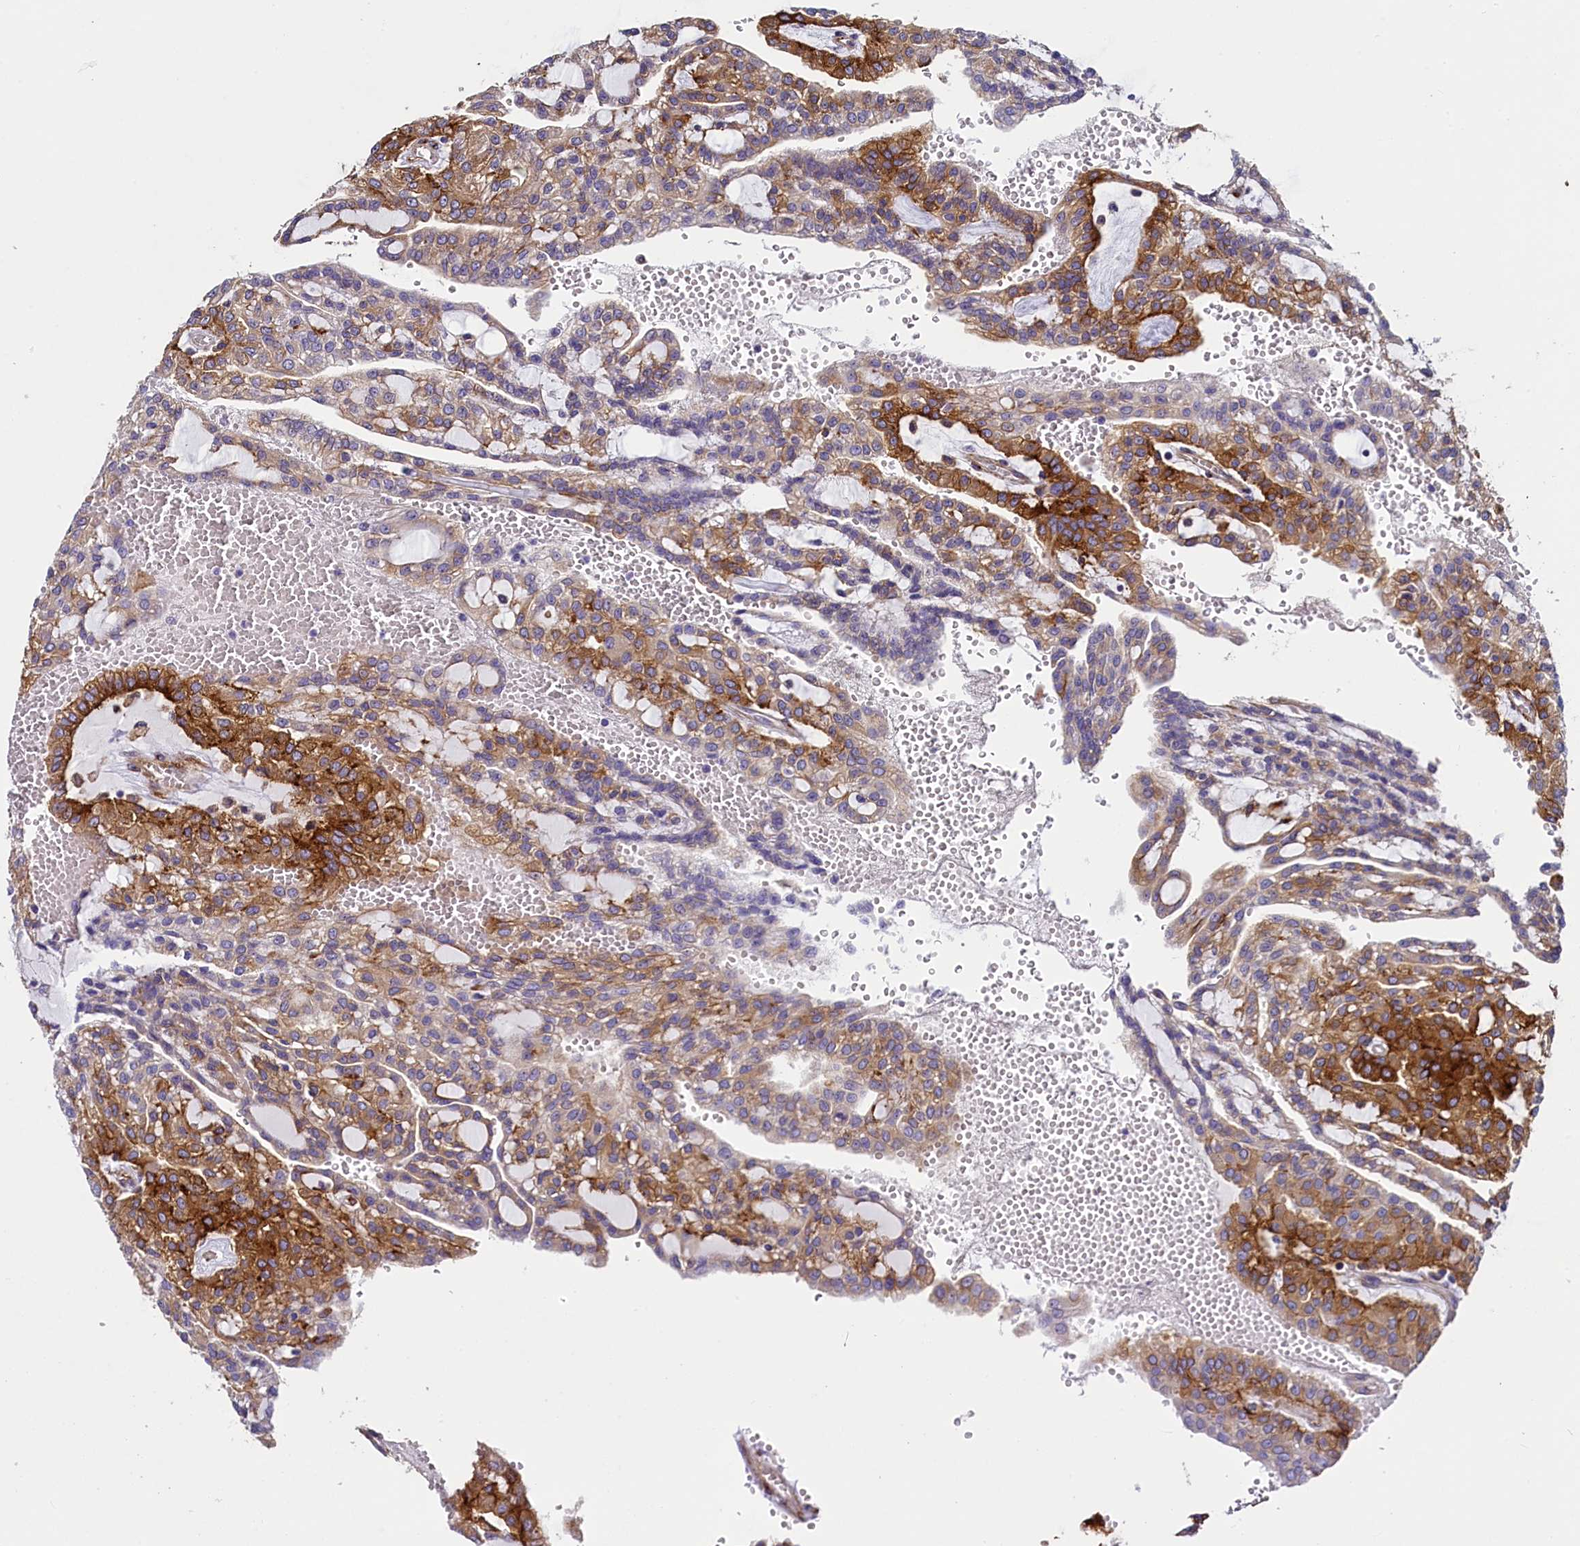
{"staining": {"intensity": "moderate", "quantity": "25%-75%", "location": "cytoplasmic/membranous"}, "tissue": "renal cancer", "cell_type": "Tumor cells", "image_type": "cancer", "snomed": [{"axis": "morphology", "description": "Adenocarcinoma, NOS"}, {"axis": "topography", "description": "Kidney"}], "caption": "Immunohistochemistry (IHC) (DAB) staining of renal cancer shows moderate cytoplasmic/membranous protein positivity in approximately 25%-75% of tumor cells.", "gene": "MRC2", "patient": {"sex": "male", "age": 63}}